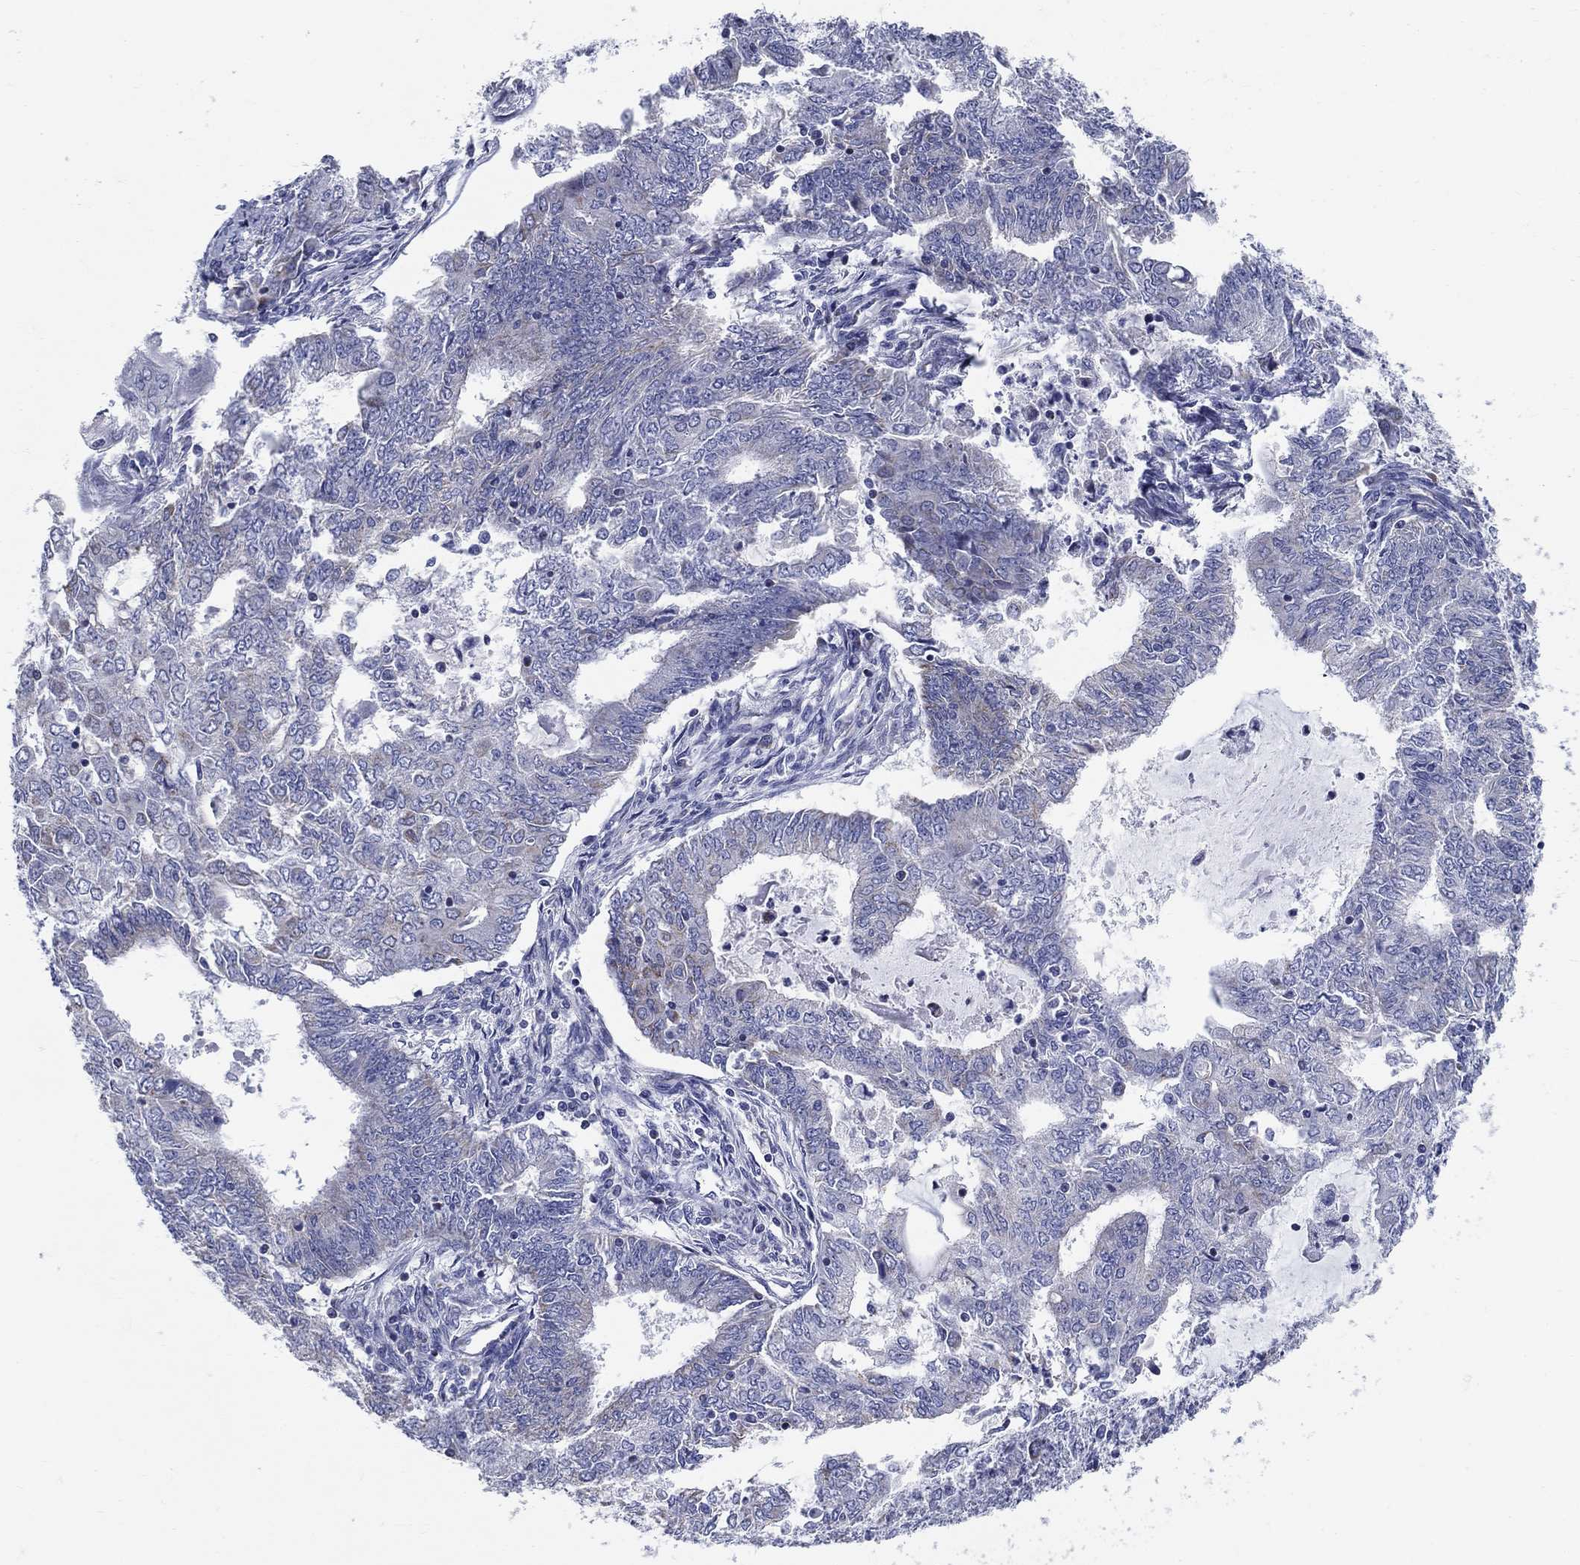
{"staining": {"intensity": "negative", "quantity": "none", "location": "none"}, "tissue": "endometrial cancer", "cell_type": "Tumor cells", "image_type": "cancer", "snomed": [{"axis": "morphology", "description": "Adenocarcinoma, NOS"}, {"axis": "topography", "description": "Endometrium"}], "caption": "DAB (3,3'-diaminobenzidine) immunohistochemical staining of endometrial adenocarcinoma exhibits no significant staining in tumor cells. (DAB immunohistochemistry visualized using brightfield microscopy, high magnification).", "gene": "UPB1", "patient": {"sex": "female", "age": 62}}